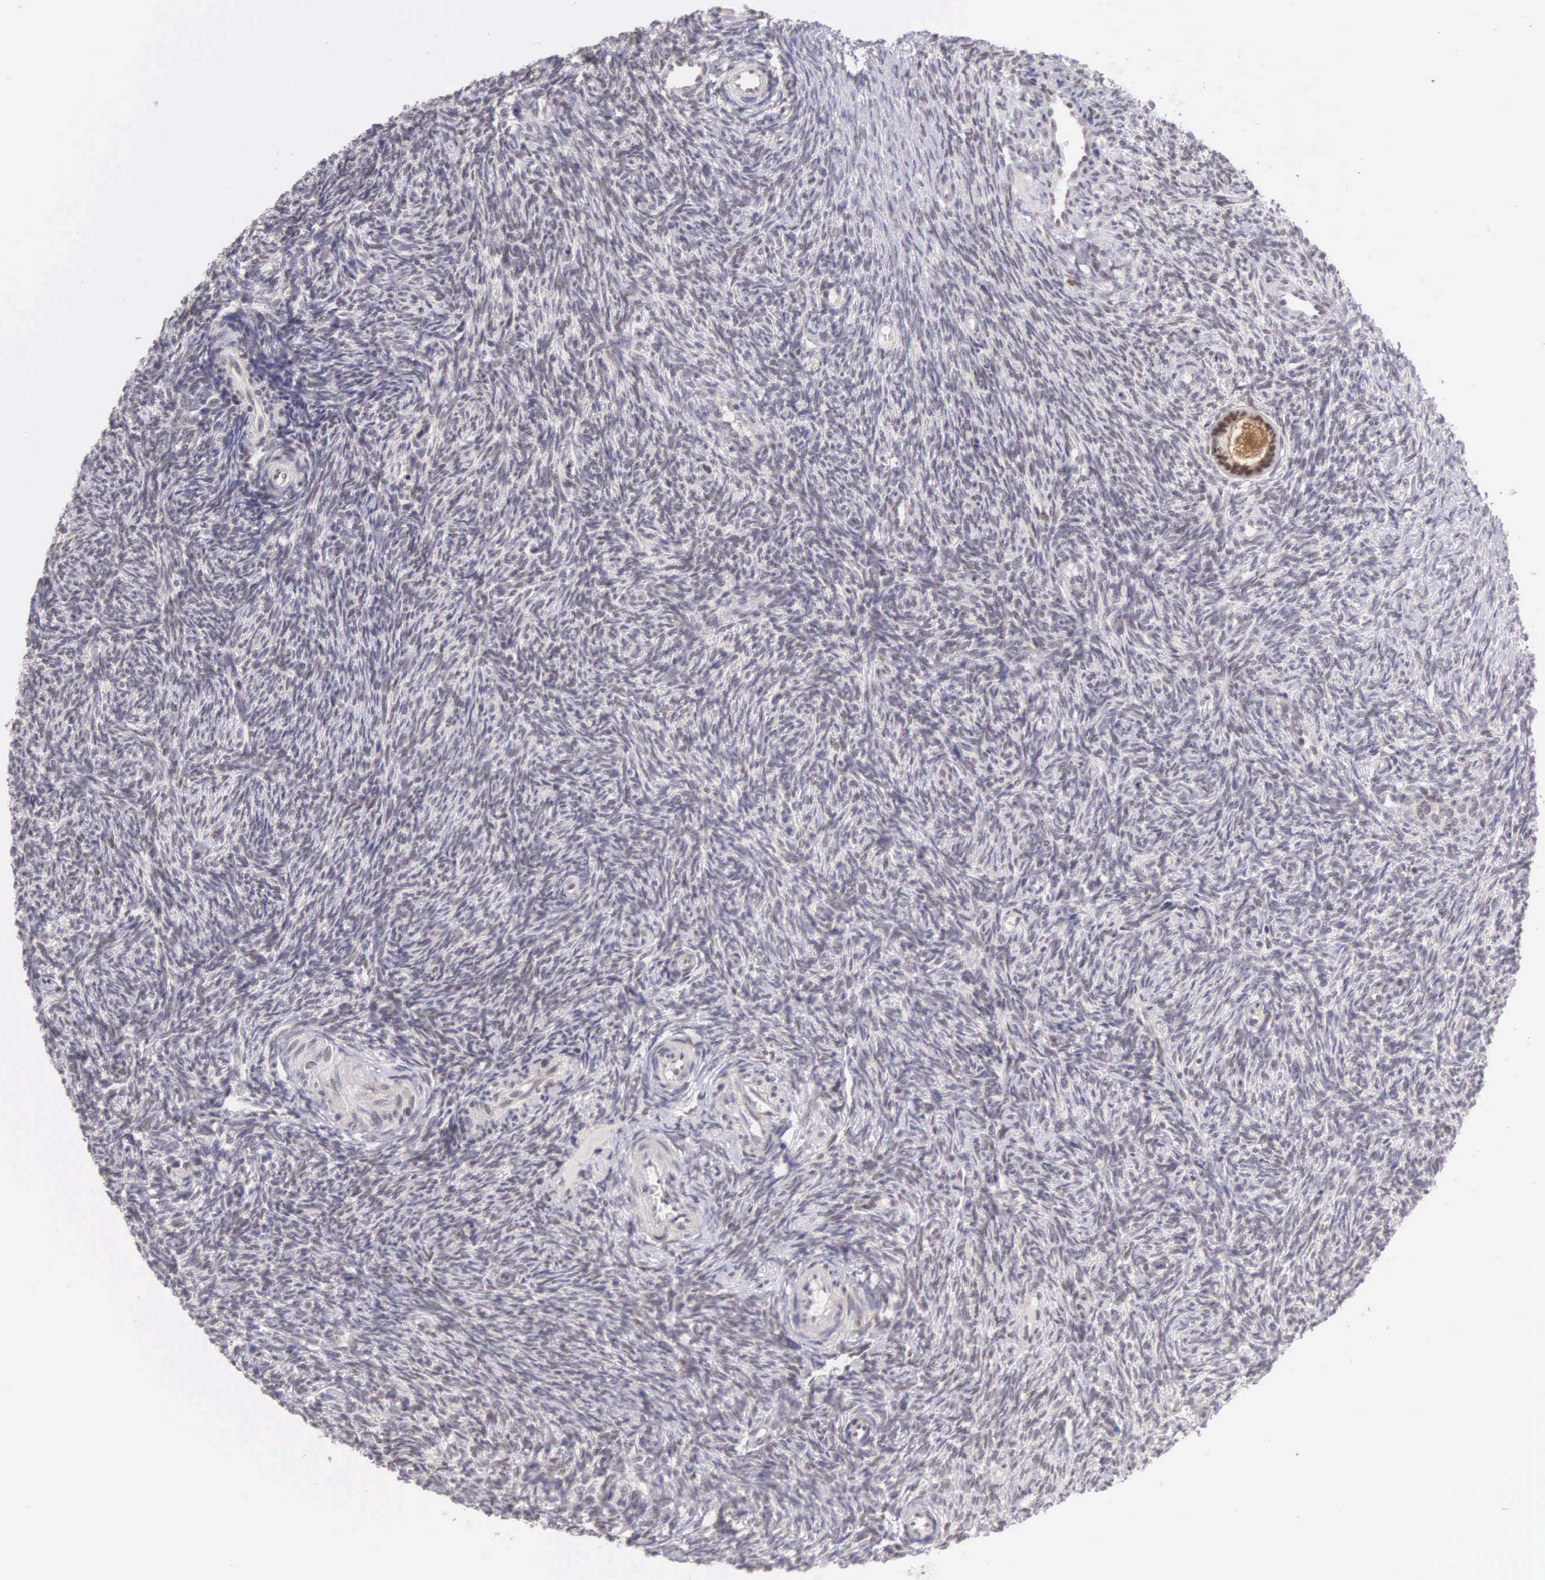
{"staining": {"intensity": "weak", "quantity": "<25%", "location": "nuclear"}, "tissue": "ovary", "cell_type": "Follicle cells", "image_type": "normal", "snomed": [{"axis": "morphology", "description": "Normal tissue, NOS"}, {"axis": "topography", "description": "Ovary"}], "caption": "Immunohistochemistry (IHC) of benign ovary demonstrates no positivity in follicle cells. (DAB (3,3'-diaminobenzidine) immunohistochemistry (IHC) with hematoxylin counter stain).", "gene": "CCDC117", "patient": {"sex": "female", "age": 32}}